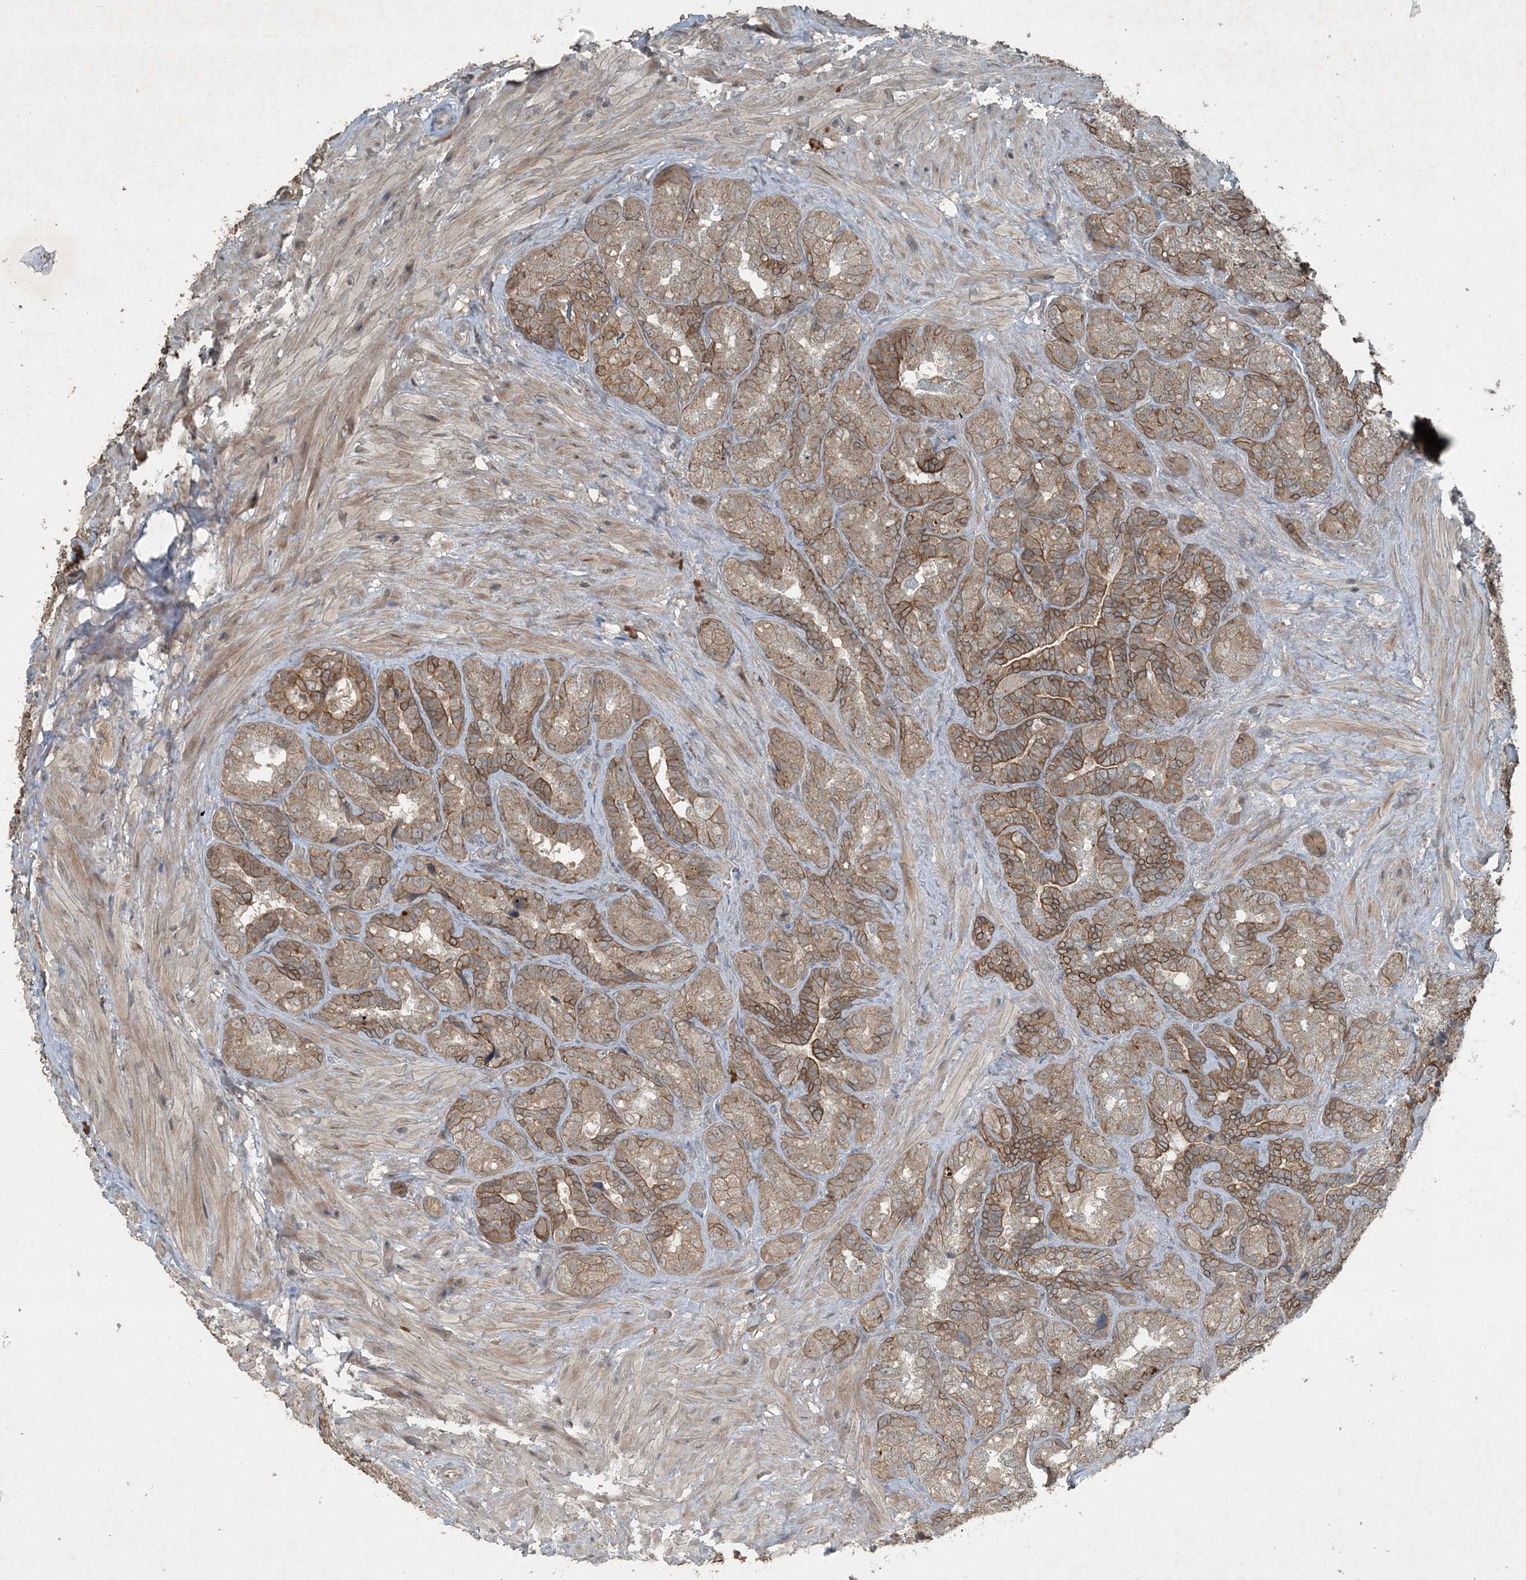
{"staining": {"intensity": "moderate", "quantity": ">75%", "location": "cytoplasmic/membranous"}, "tissue": "seminal vesicle", "cell_type": "Glandular cells", "image_type": "normal", "snomed": [{"axis": "morphology", "description": "Normal tissue, NOS"}, {"axis": "topography", "description": "Seminal veicle"}, {"axis": "topography", "description": "Peripheral nerve tissue"}], "caption": "Immunohistochemical staining of normal human seminal vesicle shows moderate cytoplasmic/membranous protein expression in about >75% of glandular cells.", "gene": "MDN1", "patient": {"sex": "male", "age": 63}}